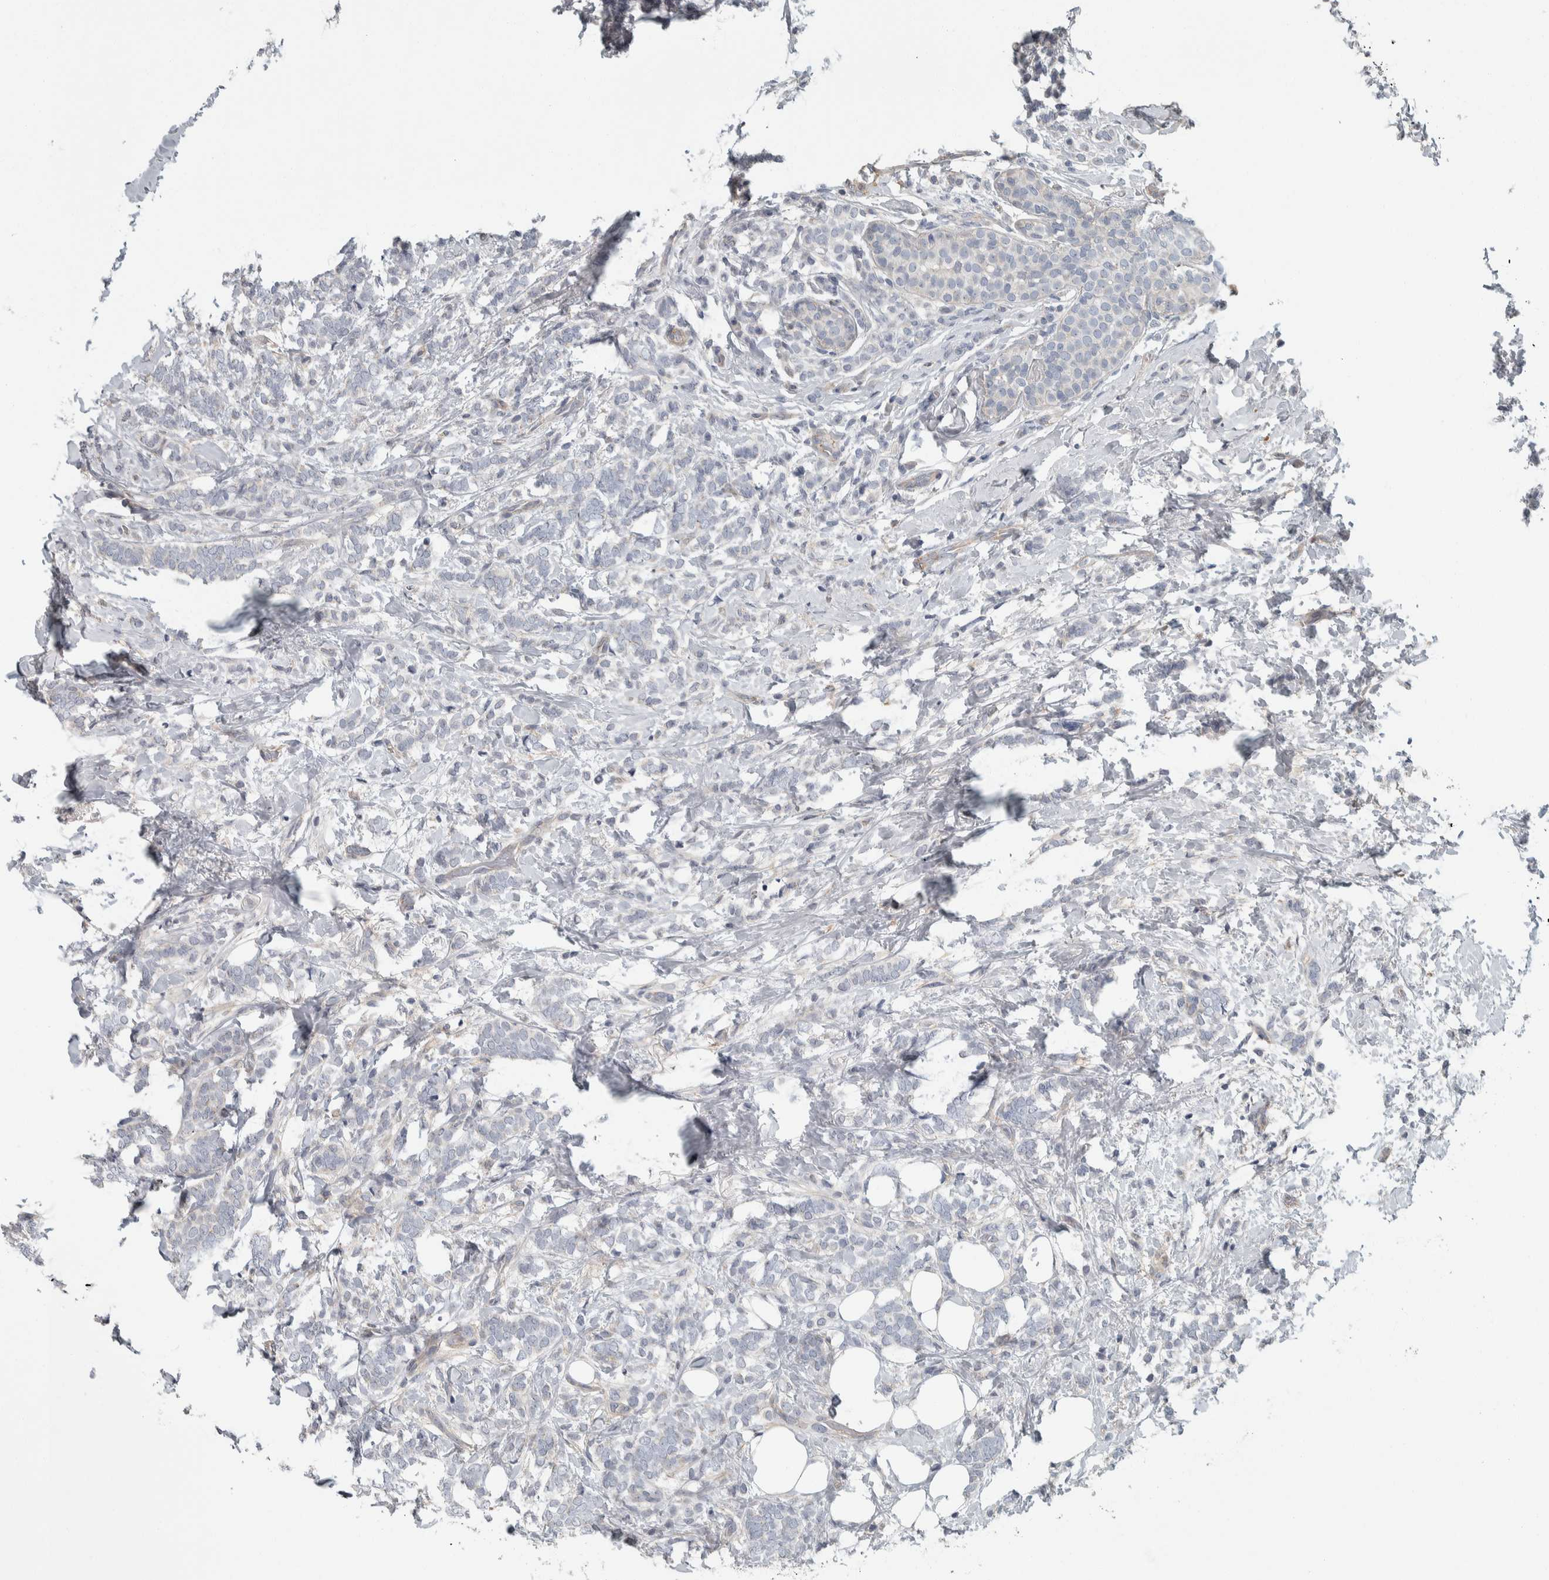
{"staining": {"intensity": "negative", "quantity": "none", "location": "none"}, "tissue": "breast cancer", "cell_type": "Tumor cells", "image_type": "cancer", "snomed": [{"axis": "morphology", "description": "Lobular carcinoma"}, {"axis": "topography", "description": "Breast"}], "caption": "The photomicrograph demonstrates no staining of tumor cells in breast cancer.", "gene": "KCNJ3", "patient": {"sex": "female", "age": 50}}